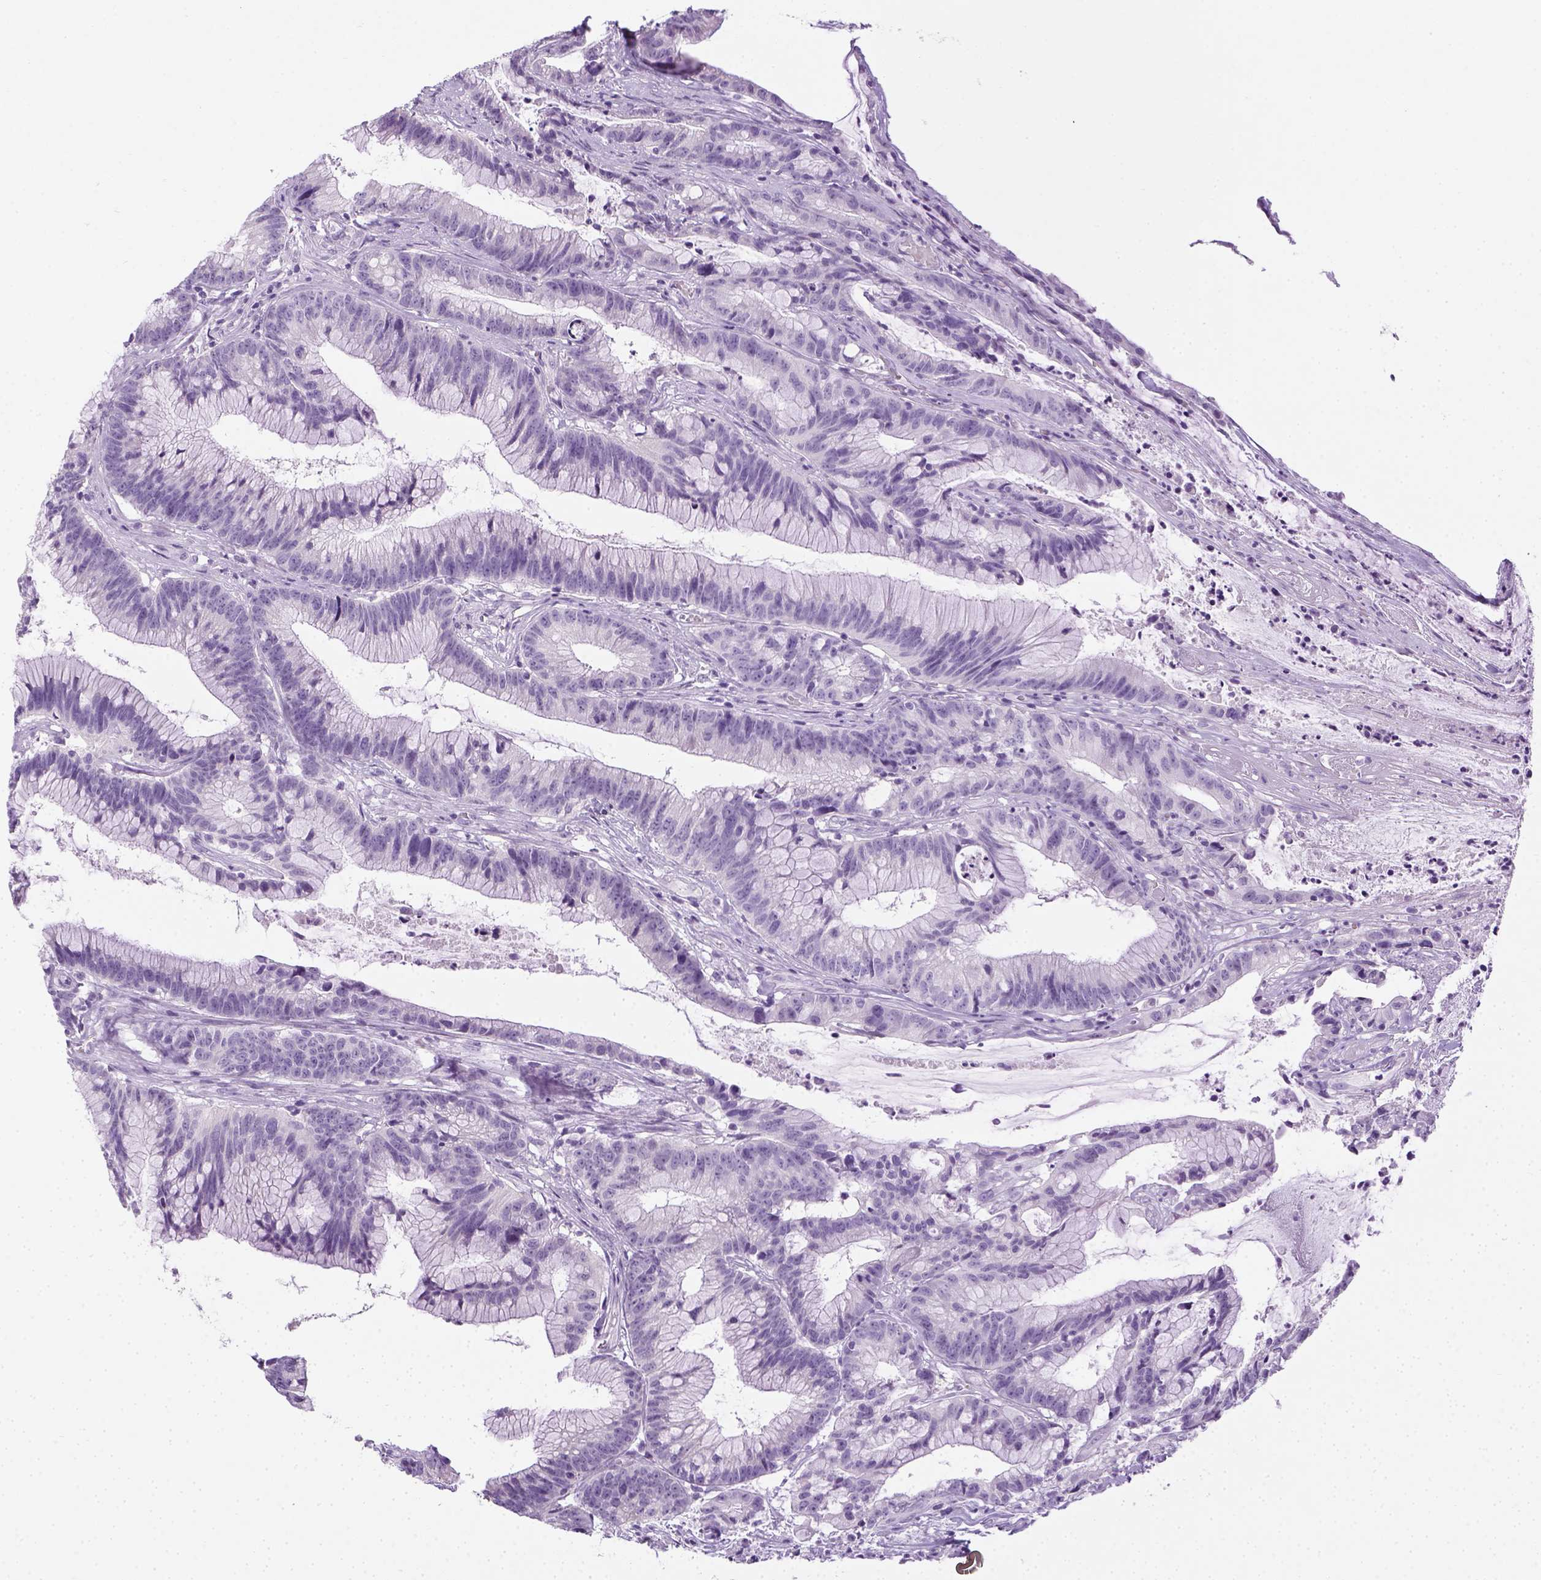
{"staining": {"intensity": "negative", "quantity": "none", "location": "none"}, "tissue": "colorectal cancer", "cell_type": "Tumor cells", "image_type": "cancer", "snomed": [{"axis": "morphology", "description": "Adenocarcinoma, NOS"}, {"axis": "topography", "description": "Colon"}], "caption": "This is a image of IHC staining of colorectal cancer, which shows no positivity in tumor cells.", "gene": "LGSN", "patient": {"sex": "female", "age": 78}}